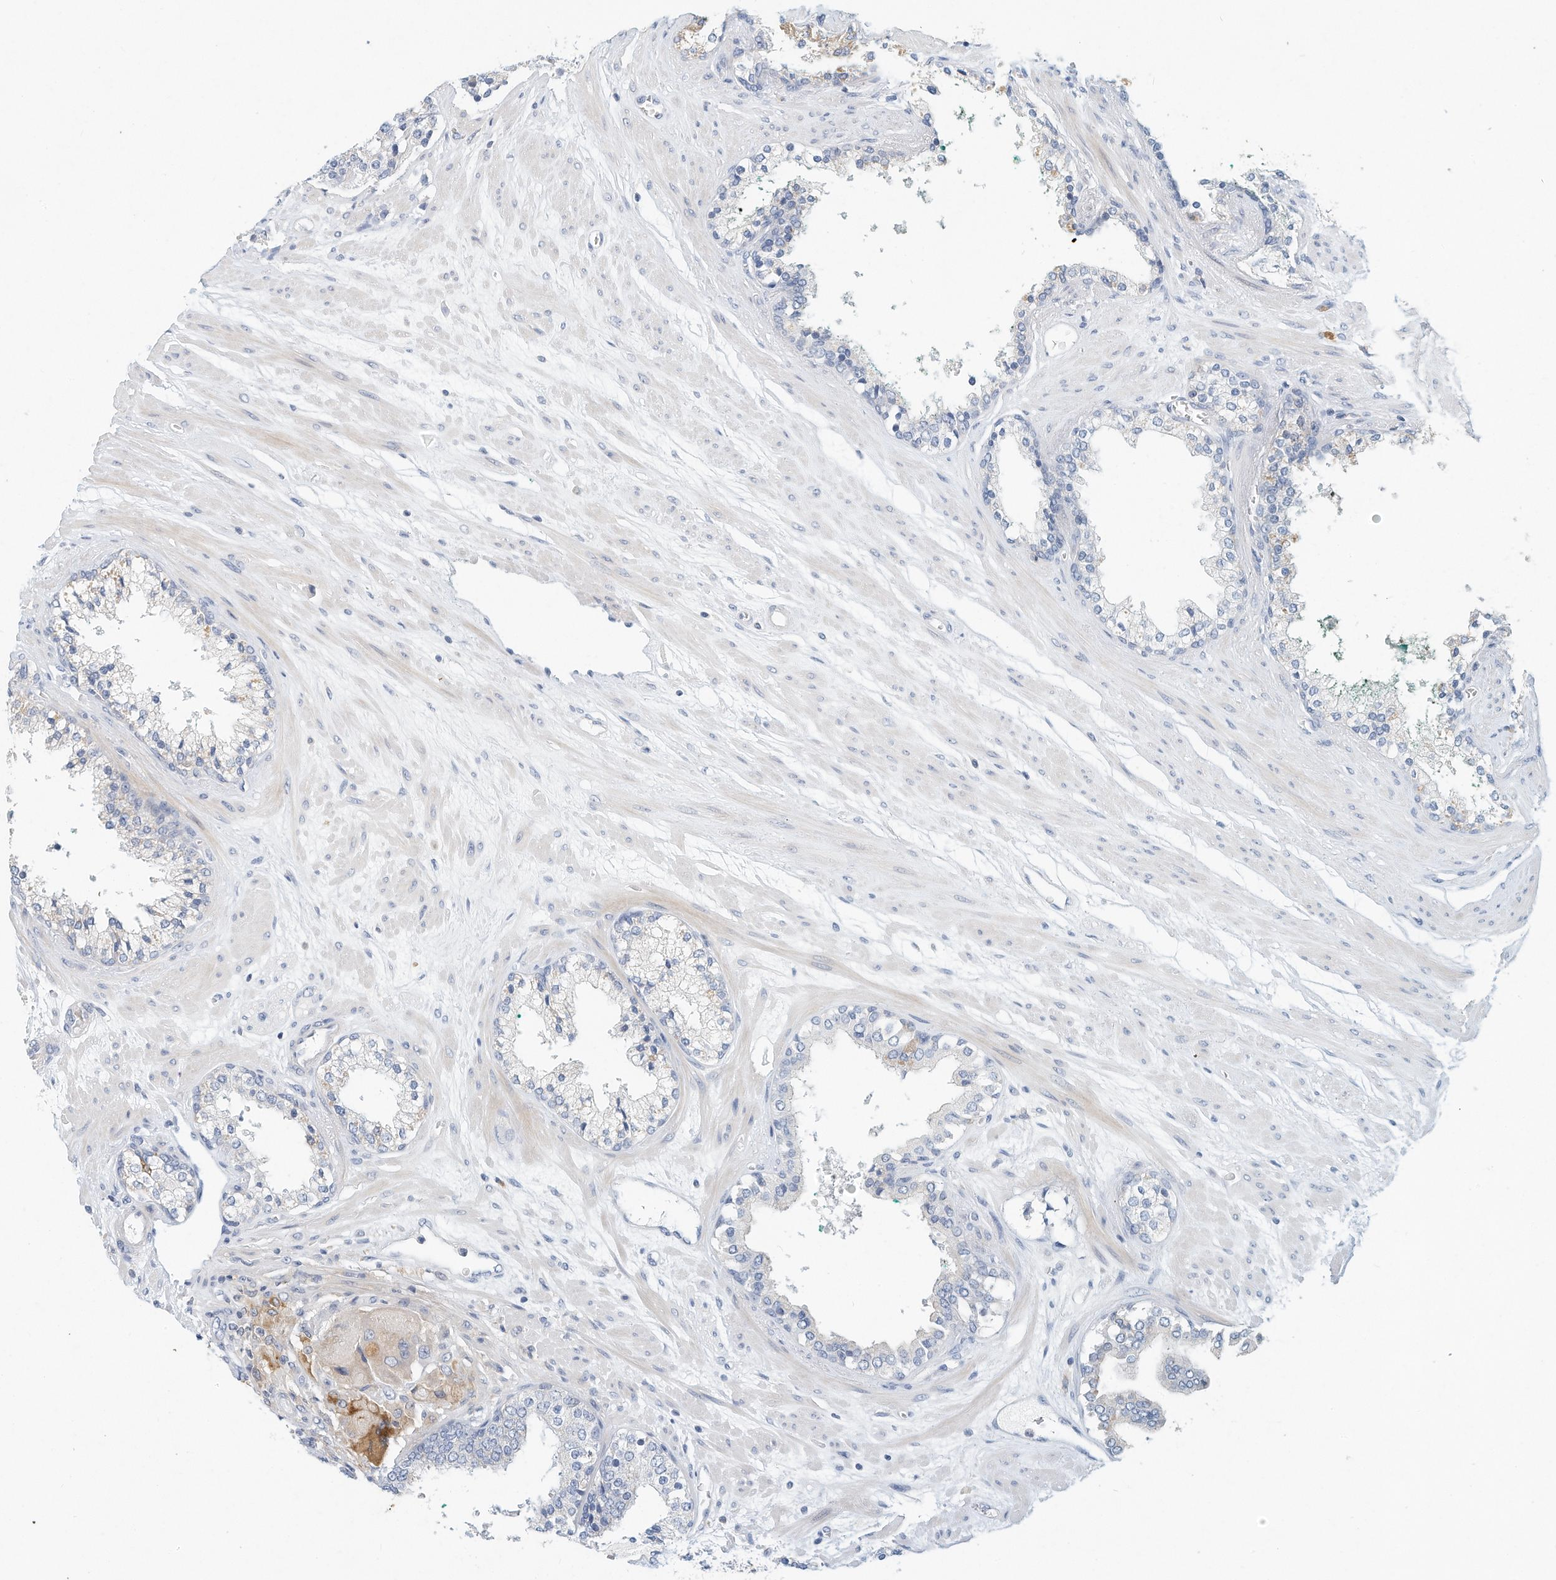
{"staining": {"intensity": "negative", "quantity": "none", "location": "none"}, "tissue": "prostate cancer", "cell_type": "Tumor cells", "image_type": "cancer", "snomed": [{"axis": "morphology", "description": "Adenocarcinoma, High grade"}, {"axis": "topography", "description": "Prostate"}], "caption": "IHC photomicrograph of high-grade adenocarcinoma (prostate) stained for a protein (brown), which demonstrates no expression in tumor cells.", "gene": "MICAL1", "patient": {"sex": "male", "age": 71}}